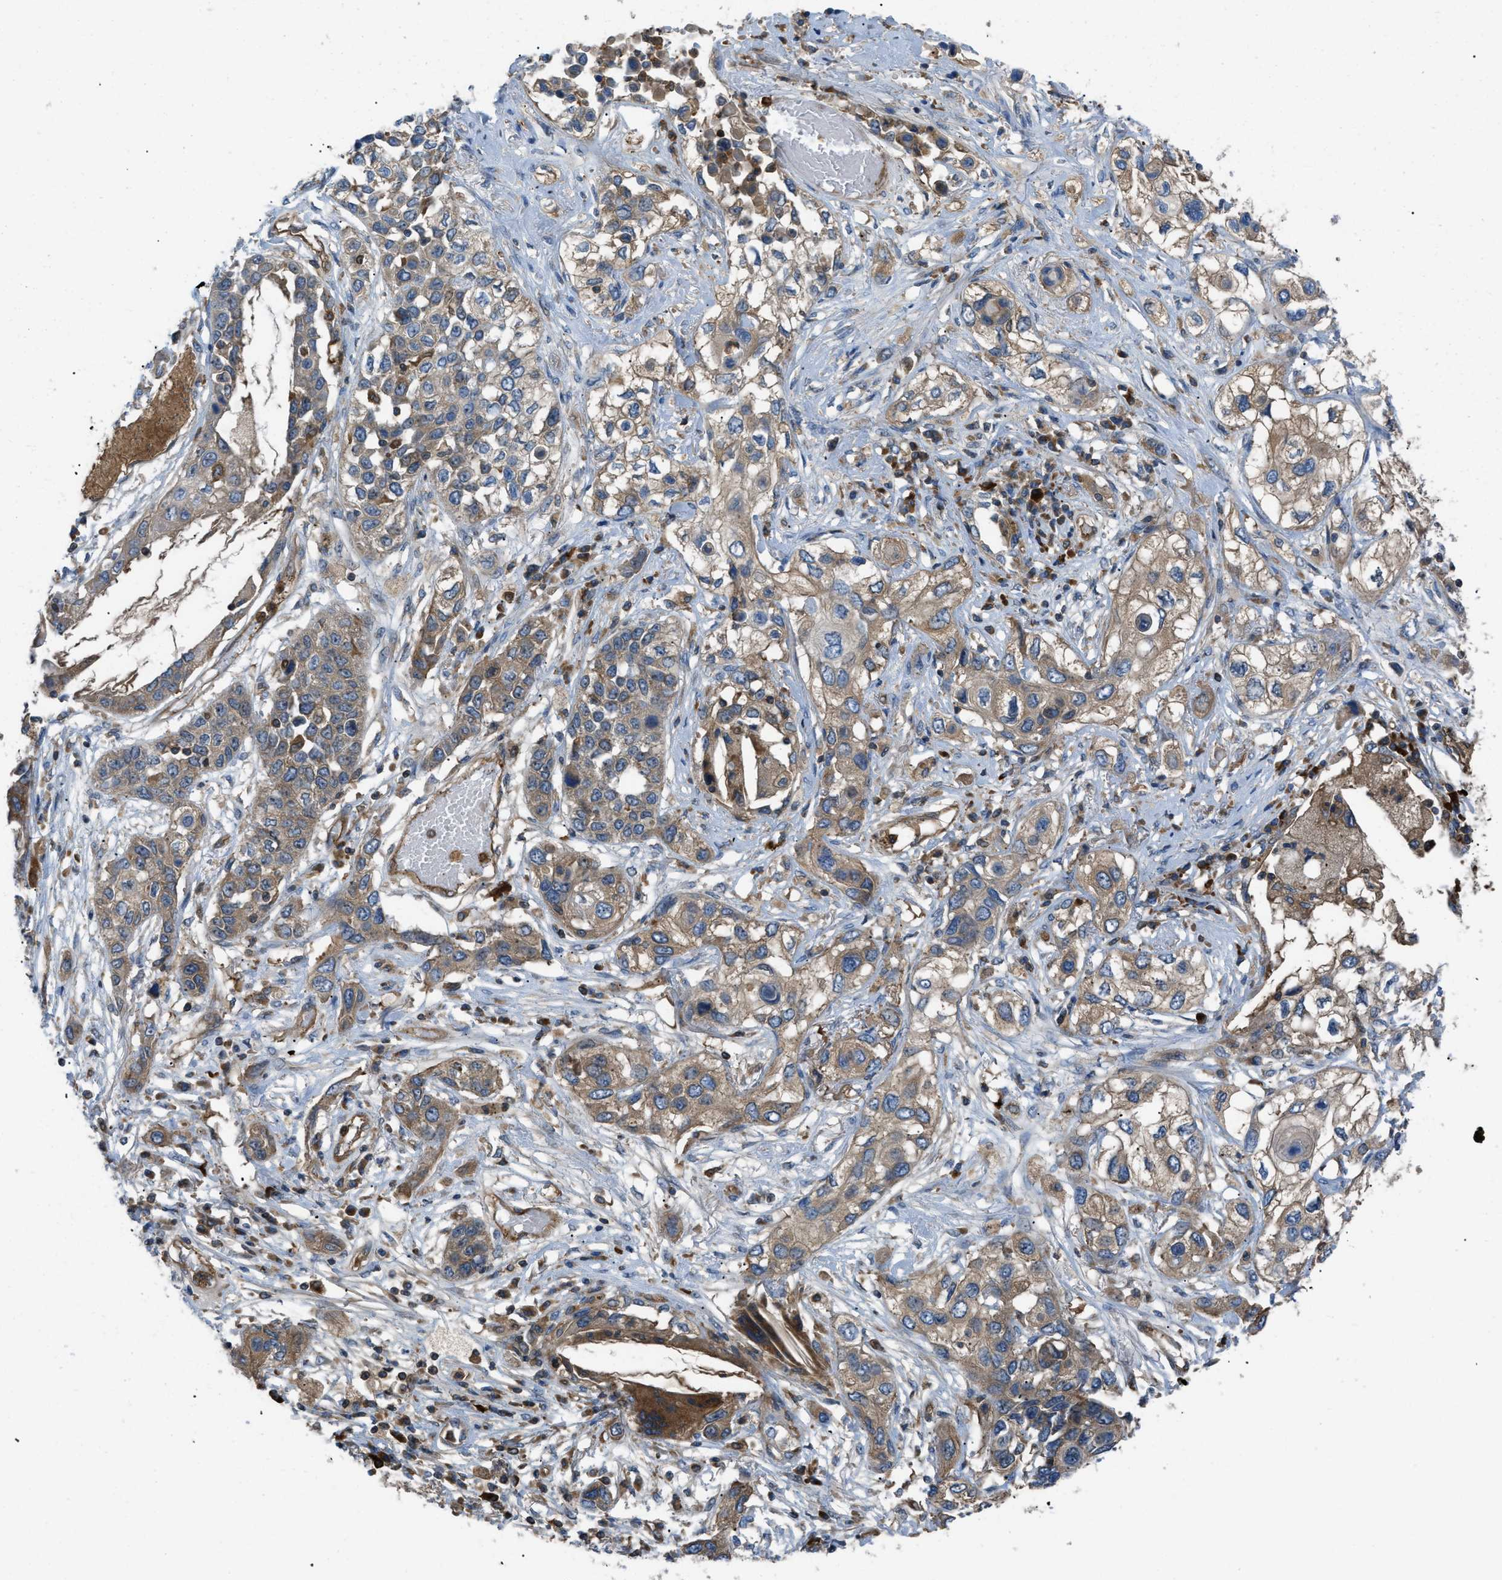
{"staining": {"intensity": "moderate", "quantity": ">75%", "location": "cytoplasmic/membranous"}, "tissue": "lung cancer", "cell_type": "Tumor cells", "image_type": "cancer", "snomed": [{"axis": "morphology", "description": "Squamous cell carcinoma, NOS"}, {"axis": "topography", "description": "Lung"}], "caption": "IHC (DAB) staining of lung cancer (squamous cell carcinoma) exhibits moderate cytoplasmic/membranous protein expression in about >75% of tumor cells.", "gene": "ATP2A3", "patient": {"sex": "male", "age": 71}}